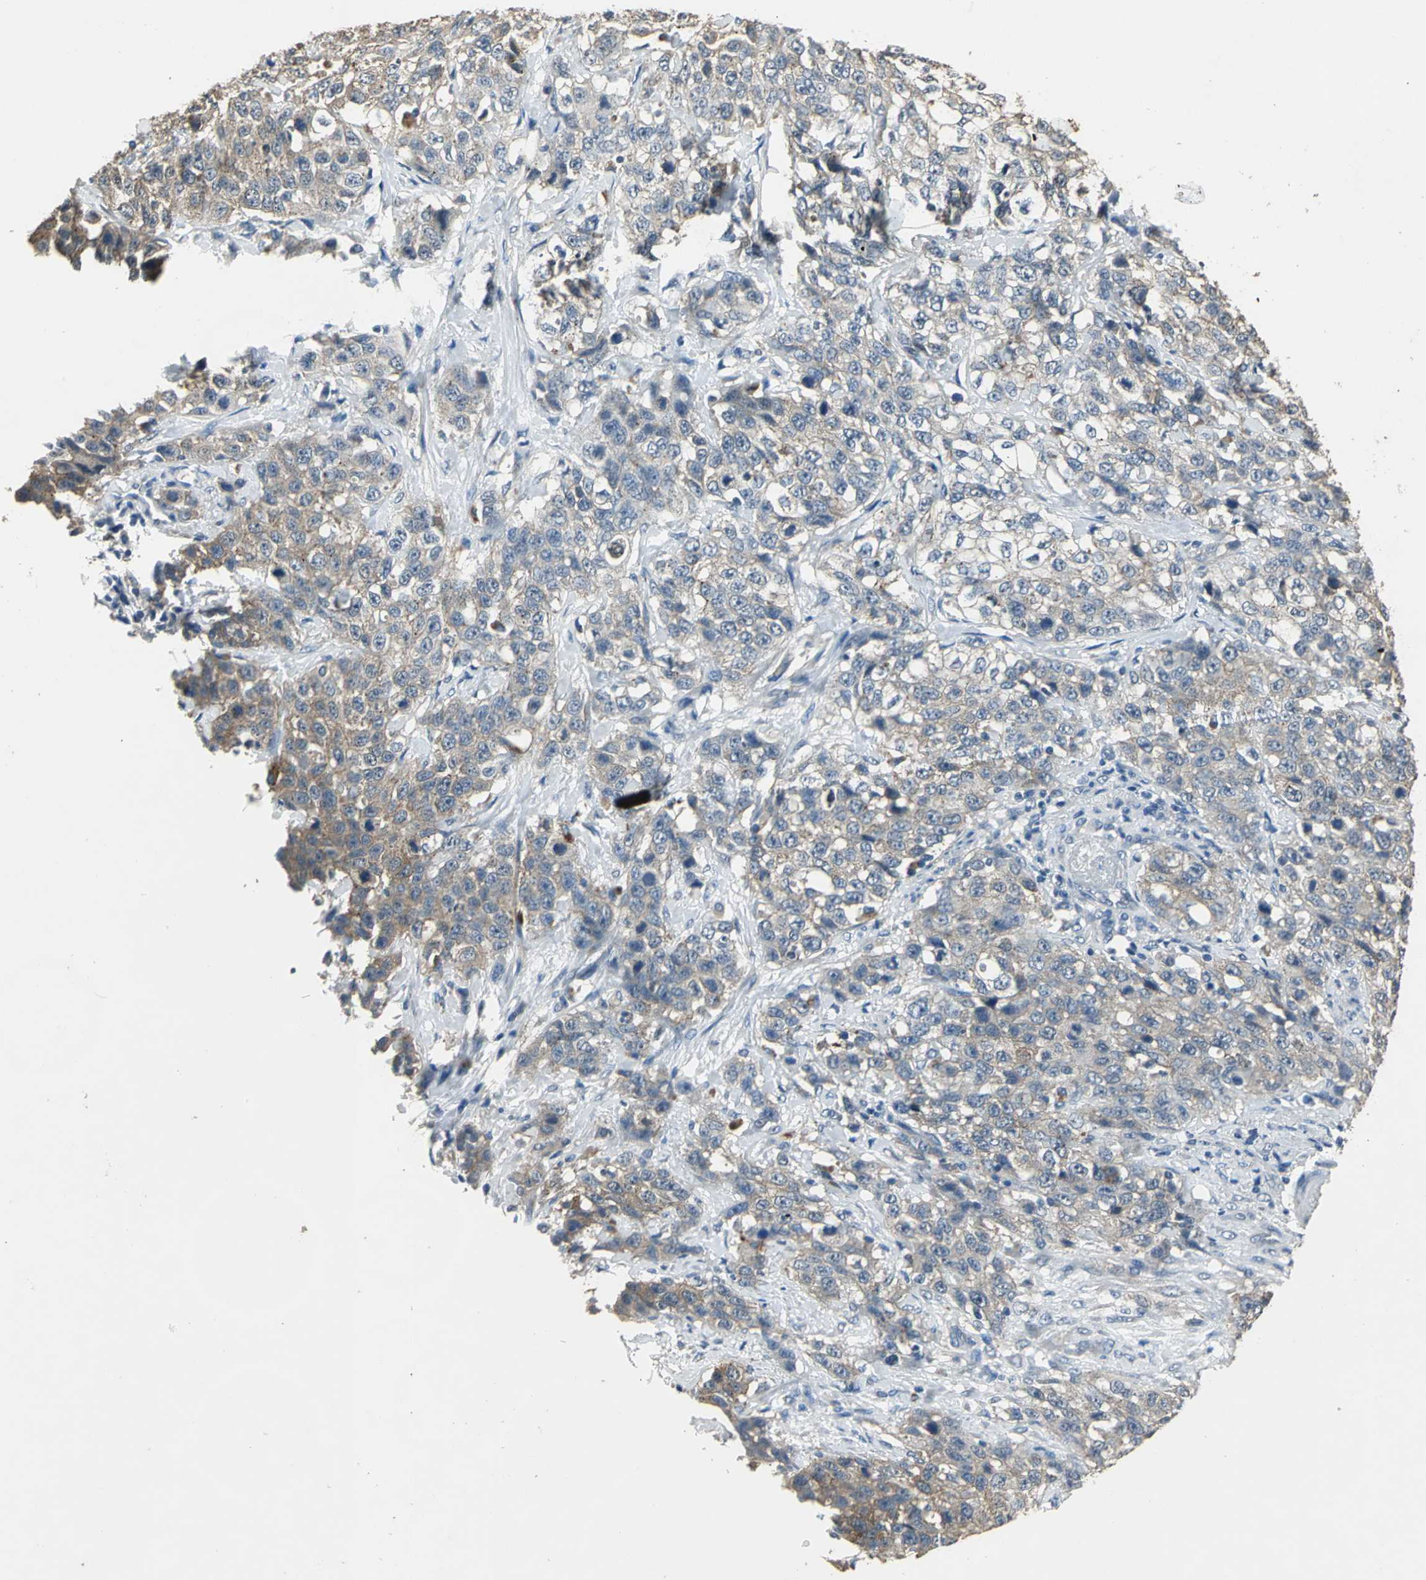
{"staining": {"intensity": "weak", "quantity": ">75%", "location": "cytoplasmic/membranous"}, "tissue": "stomach cancer", "cell_type": "Tumor cells", "image_type": "cancer", "snomed": [{"axis": "morphology", "description": "Normal tissue, NOS"}, {"axis": "morphology", "description": "Adenocarcinoma, NOS"}, {"axis": "topography", "description": "Stomach"}], "caption": "Immunohistochemistry image of human stomach cancer (adenocarcinoma) stained for a protein (brown), which shows low levels of weak cytoplasmic/membranous staining in about >75% of tumor cells.", "gene": "OCLN", "patient": {"sex": "male", "age": 48}}